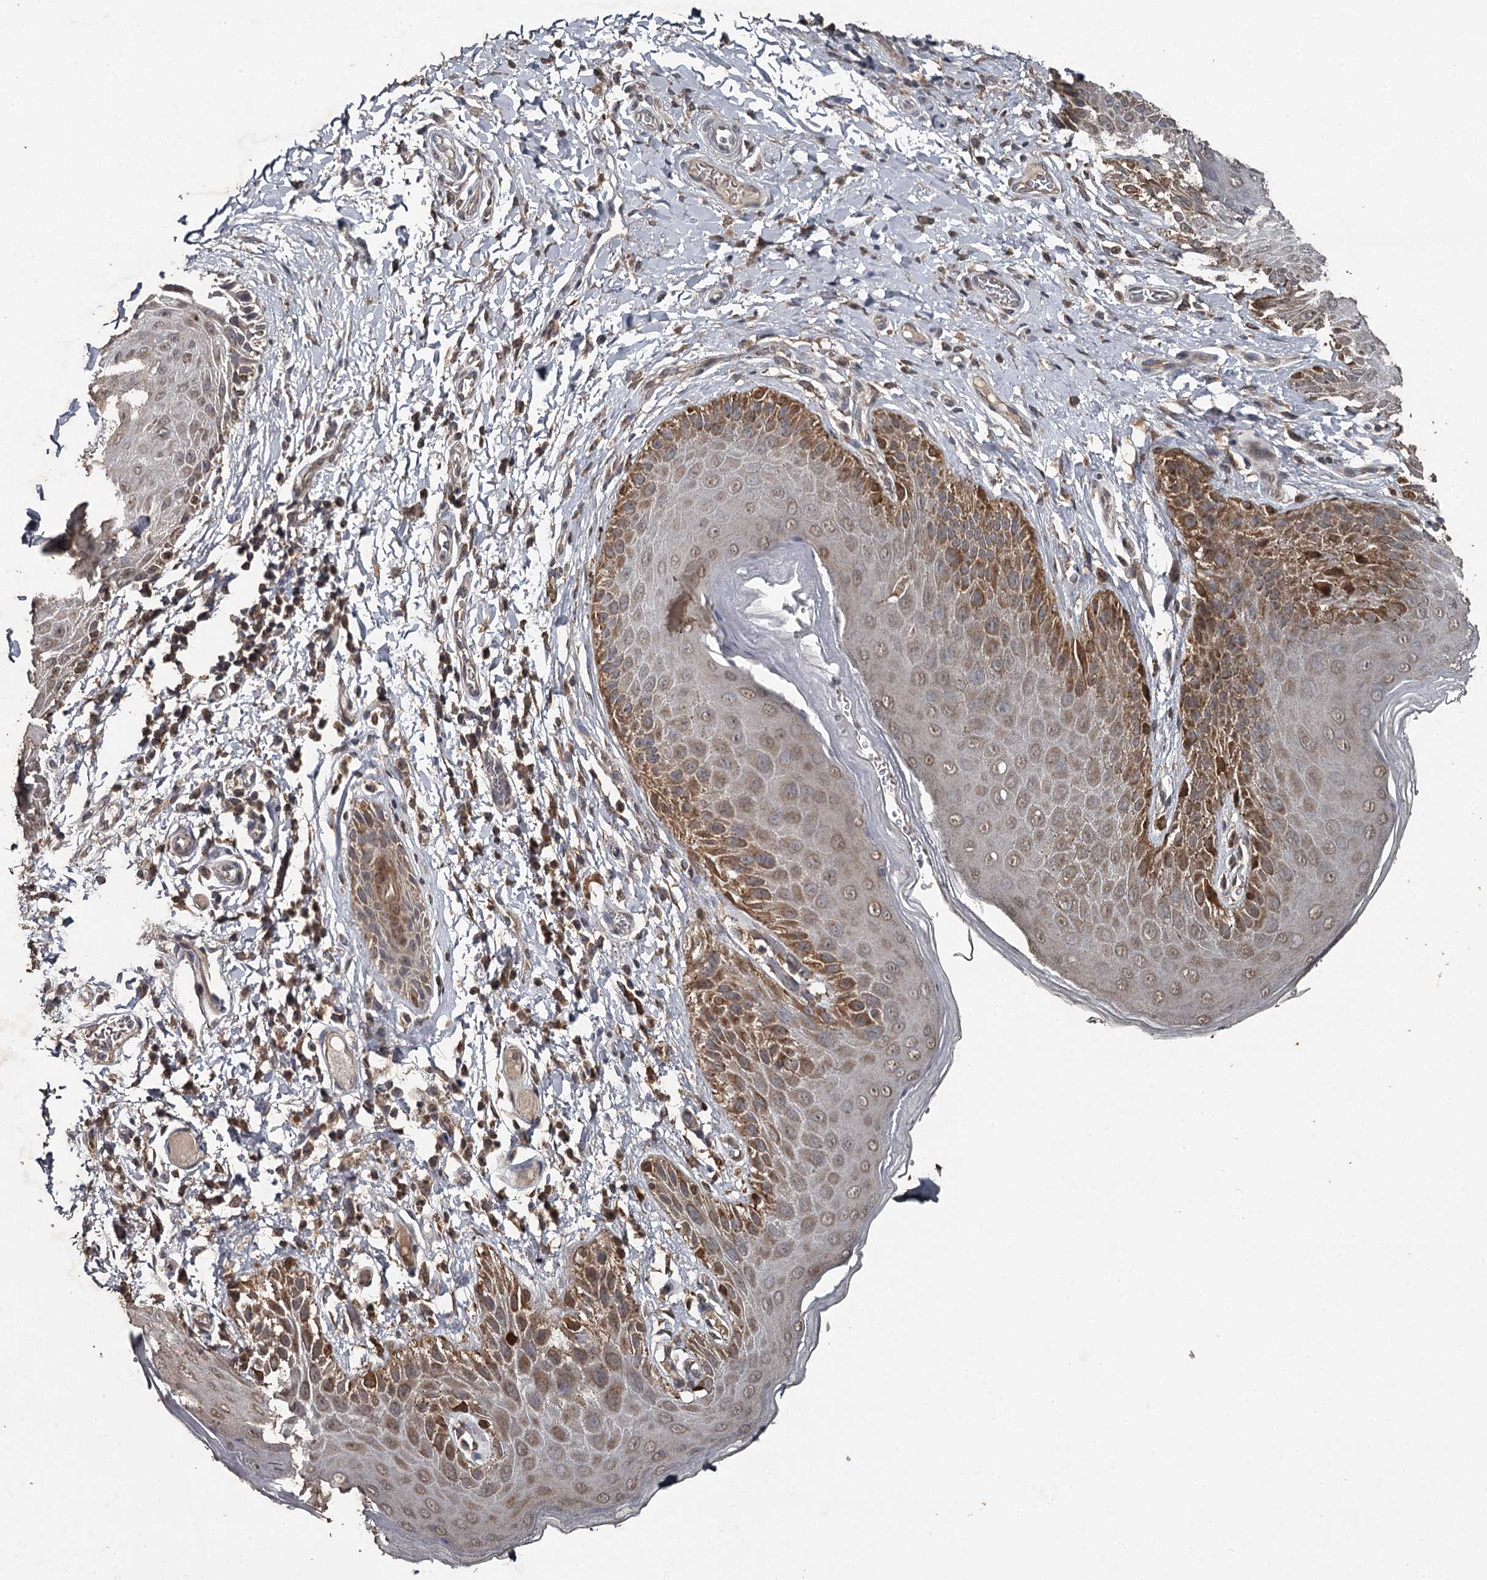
{"staining": {"intensity": "moderate", "quantity": "25%-75%", "location": "cytoplasmic/membranous"}, "tissue": "skin", "cell_type": "Epidermal cells", "image_type": "normal", "snomed": [{"axis": "morphology", "description": "Normal tissue, NOS"}, {"axis": "topography", "description": "Anal"}], "caption": "Unremarkable skin was stained to show a protein in brown. There is medium levels of moderate cytoplasmic/membranous expression in approximately 25%-75% of epidermal cells.", "gene": "WIPI1", "patient": {"sex": "male", "age": 44}}